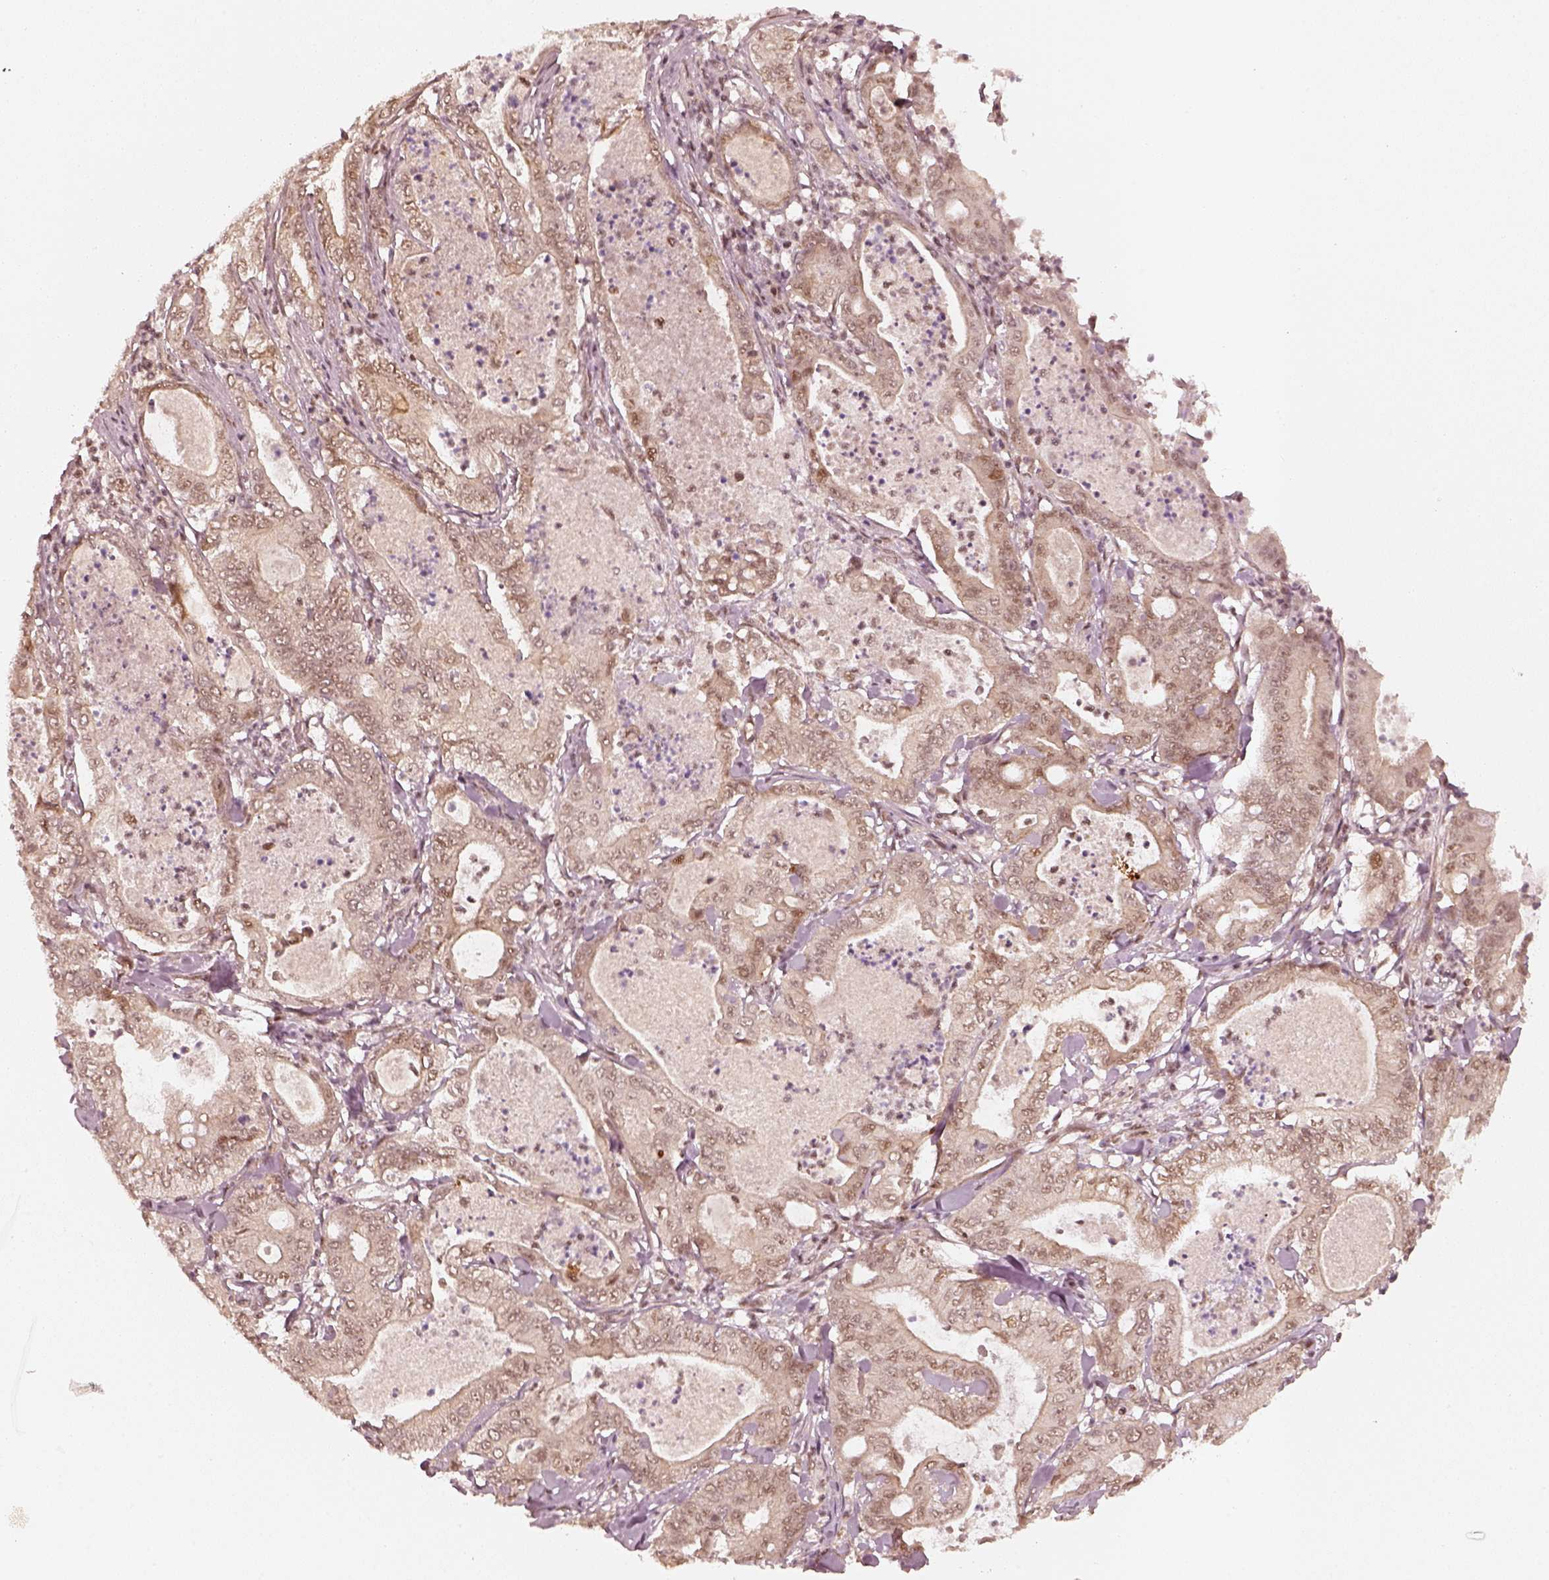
{"staining": {"intensity": "moderate", "quantity": "<25%", "location": "nuclear"}, "tissue": "pancreatic cancer", "cell_type": "Tumor cells", "image_type": "cancer", "snomed": [{"axis": "morphology", "description": "Adenocarcinoma, NOS"}, {"axis": "topography", "description": "Pancreas"}], "caption": "Moderate nuclear protein expression is identified in about <25% of tumor cells in pancreatic cancer.", "gene": "GMEB2", "patient": {"sex": "male", "age": 71}}